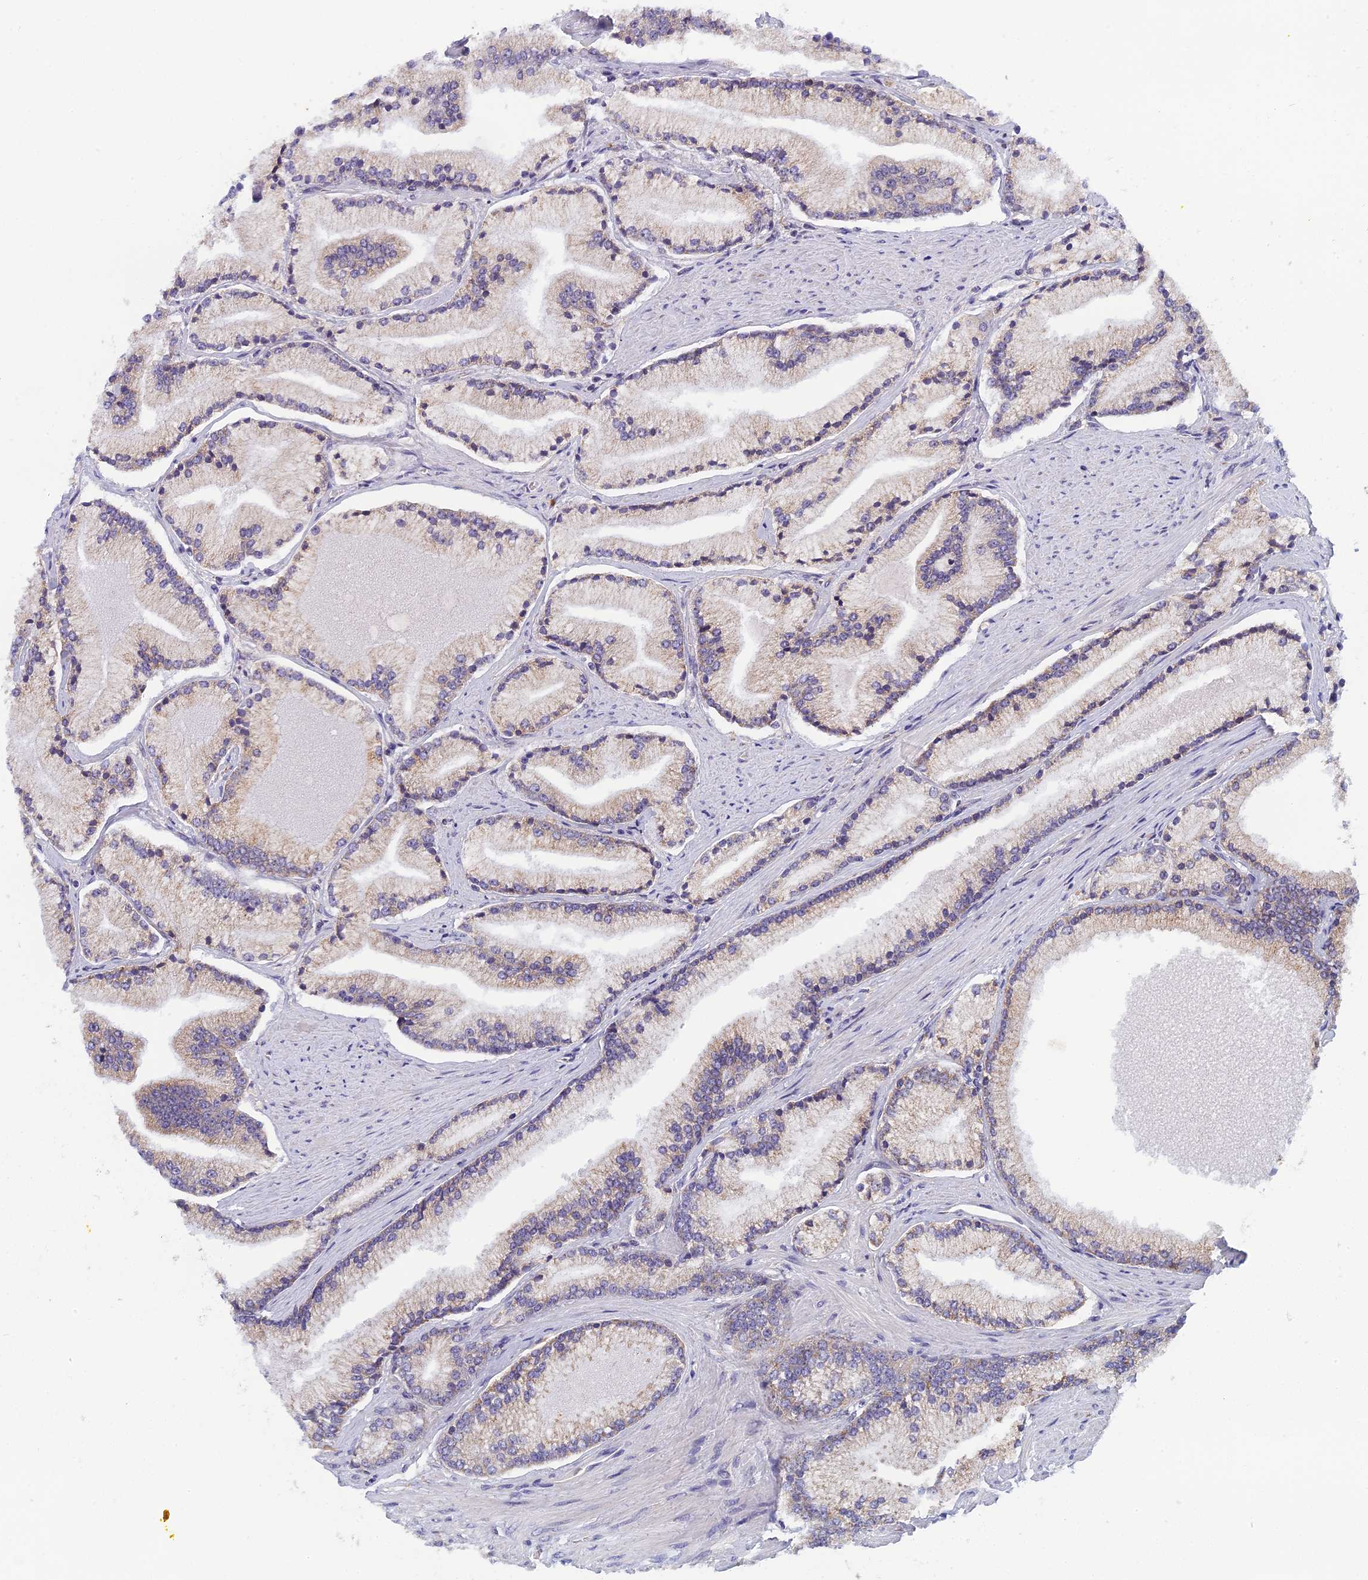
{"staining": {"intensity": "weak", "quantity": "<25%", "location": "cytoplasmic/membranous"}, "tissue": "prostate cancer", "cell_type": "Tumor cells", "image_type": "cancer", "snomed": [{"axis": "morphology", "description": "Adenocarcinoma, High grade"}, {"axis": "topography", "description": "Prostate"}], "caption": "Immunohistochemical staining of high-grade adenocarcinoma (prostate) exhibits no significant expression in tumor cells. (Stains: DAB IHC with hematoxylin counter stain, Microscopy: brightfield microscopy at high magnification).", "gene": "DDX51", "patient": {"sex": "male", "age": 67}}